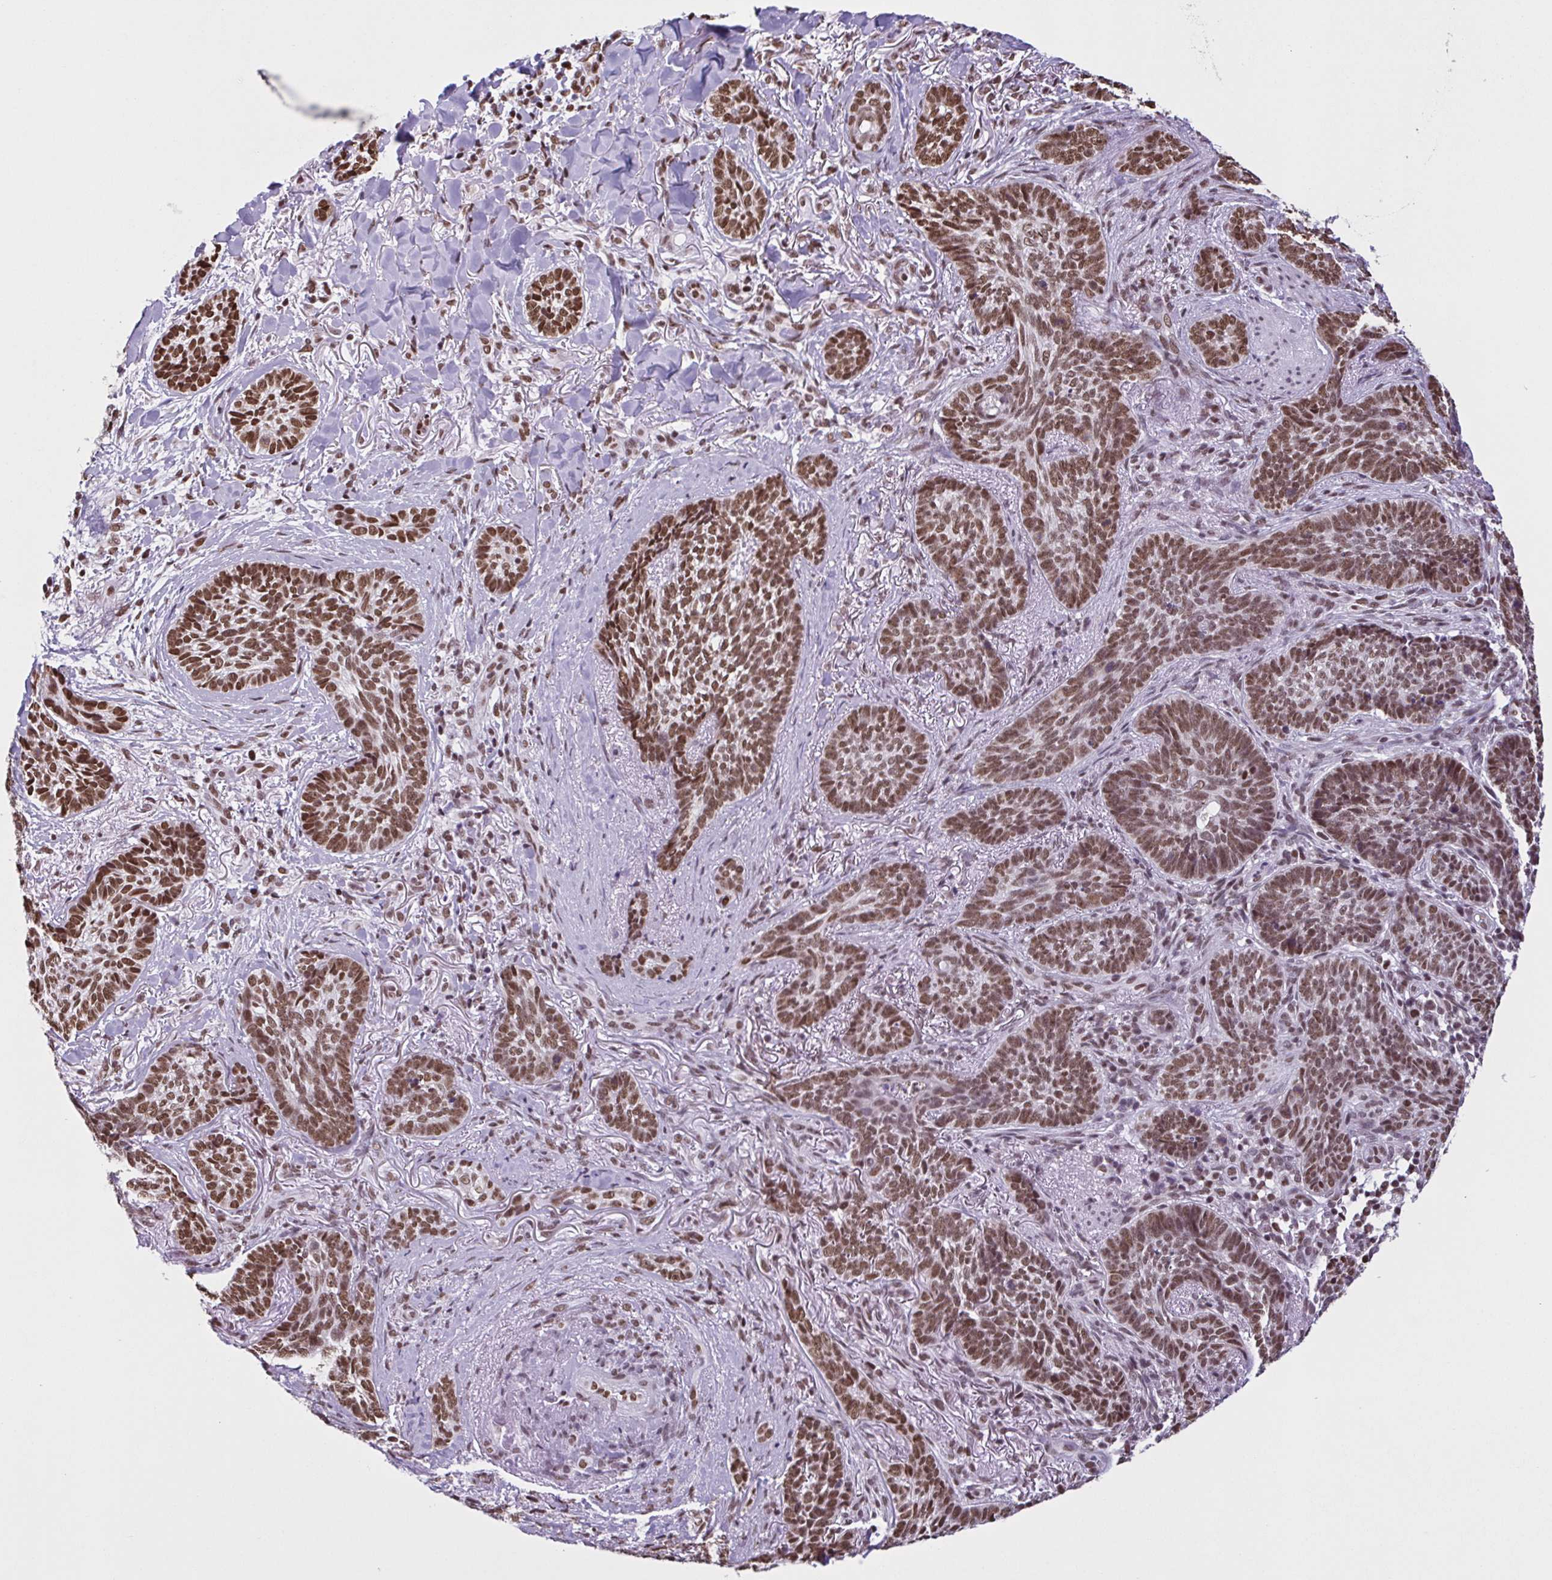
{"staining": {"intensity": "moderate", "quantity": ">75%", "location": "nuclear"}, "tissue": "skin cancer", "cell_type": "Tumor cells", "image_type": "cancer", "snomed": [{"axis": "morphology", "description": "Basal cell carcinoma"}, {"axis": "topography", "description": "Skin"}, {"axis": "topography", "description": "Skin of face"}], "caption": "IHC image of neoplastic tissue: human skin basal cell carcinoma stained using IHC exhibits medium levels of moderate protein expression localized specifically in the nuclear of tumor cells, appearing as a nuclear brown color.", "gene": "TIMM21", "patient": {"sex": "male", "age": 88}}